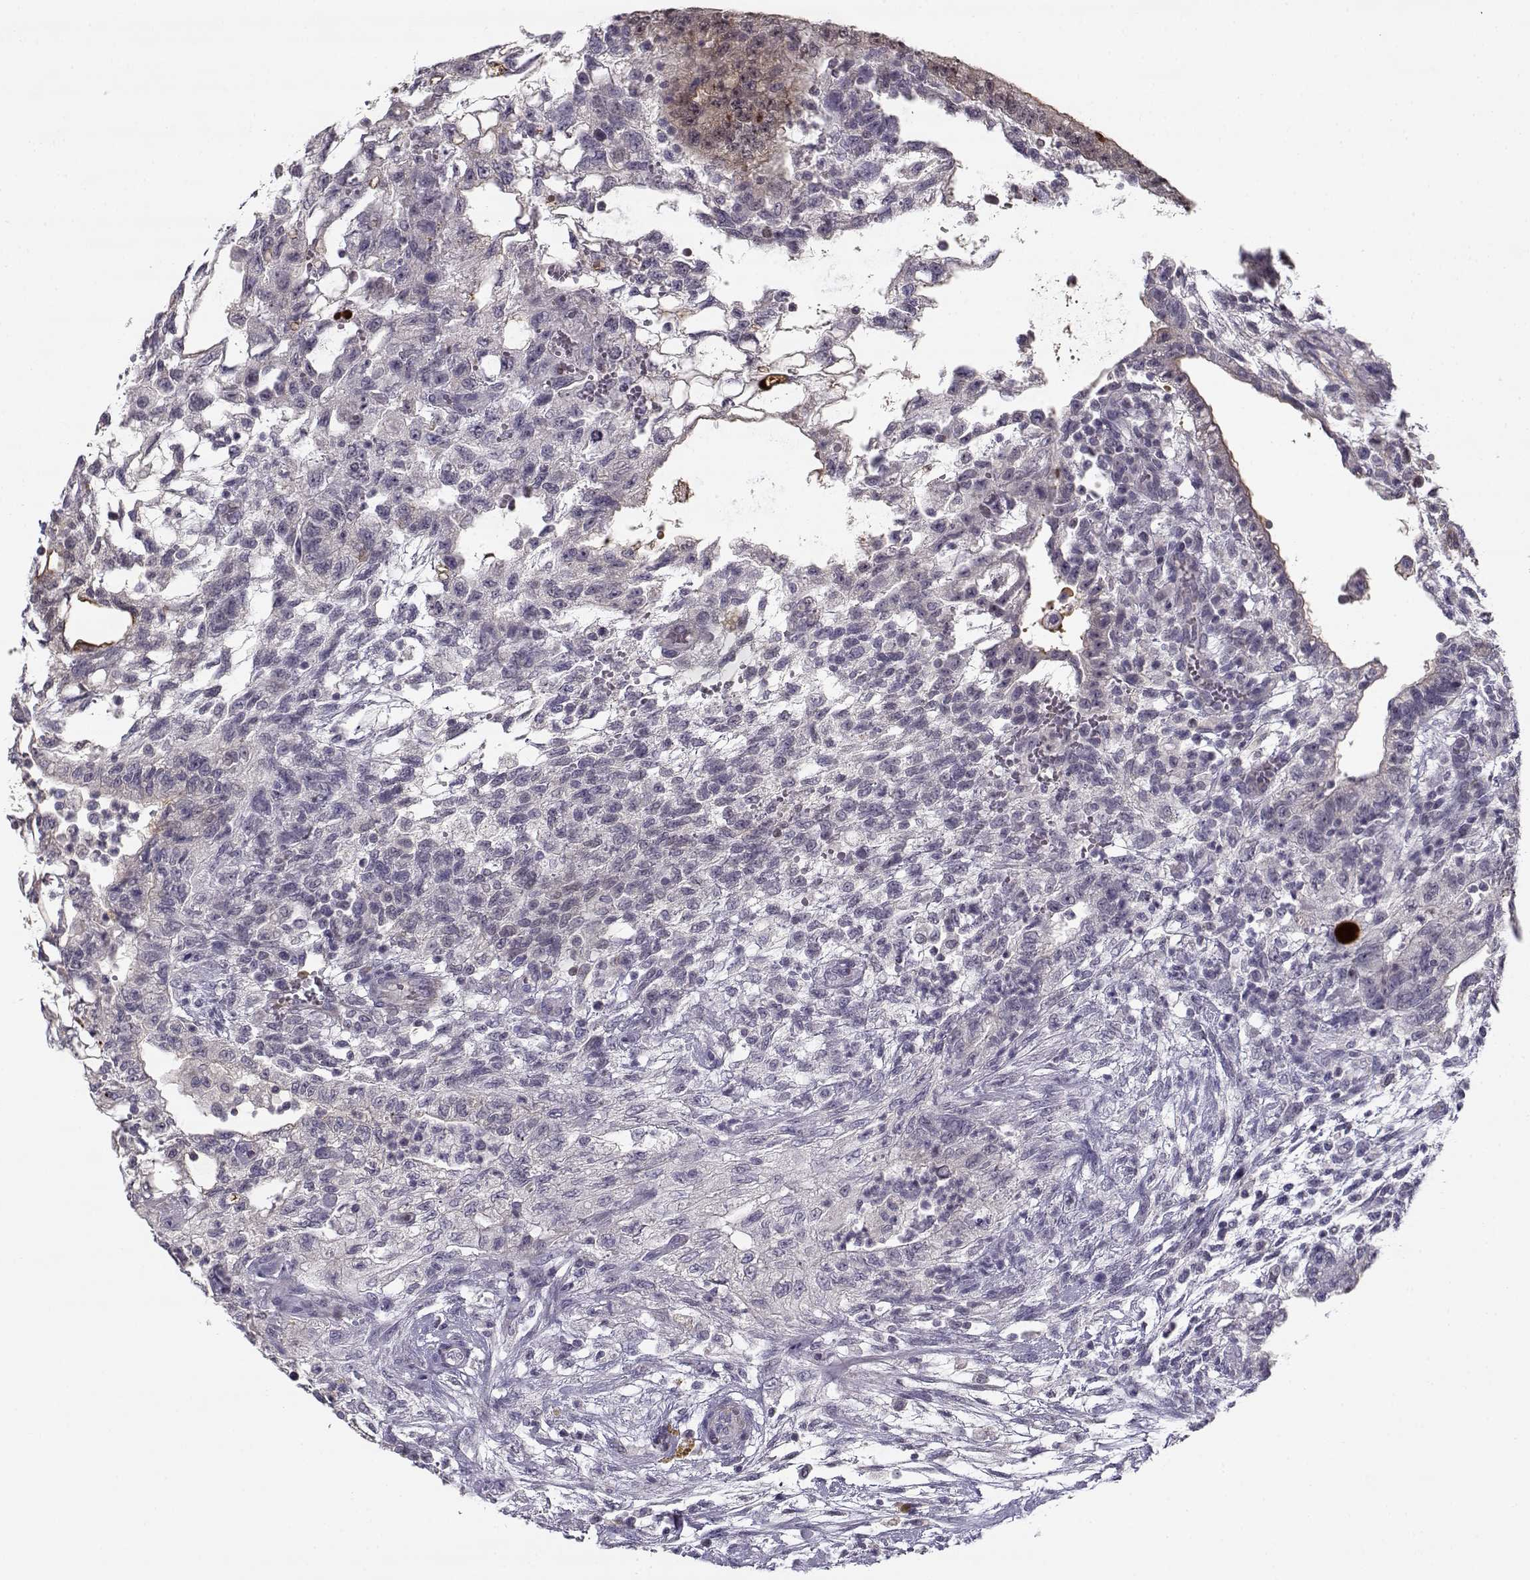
{"staining": {"intensity": "negative", "quantity": "none", "location": "none"}, "tissue": "testis cancer", "cell_type": "Tumor cells", "image_type": "cancer", "snomed": [{"axis": "morphology", "description": "Carcinoma, Embryonal, NOS"}, {"axis": "topography", "description": "Testis"}], "caption": "The histopathology image displays no staining of tumor cells in testis cancer. (Brightfield microscopy of DAB (3,3'-diaminobenzidine) immunohistochemistry at high magnification).", "gene": "DDX25", "patient": {"sex": "male", "age": 32}}